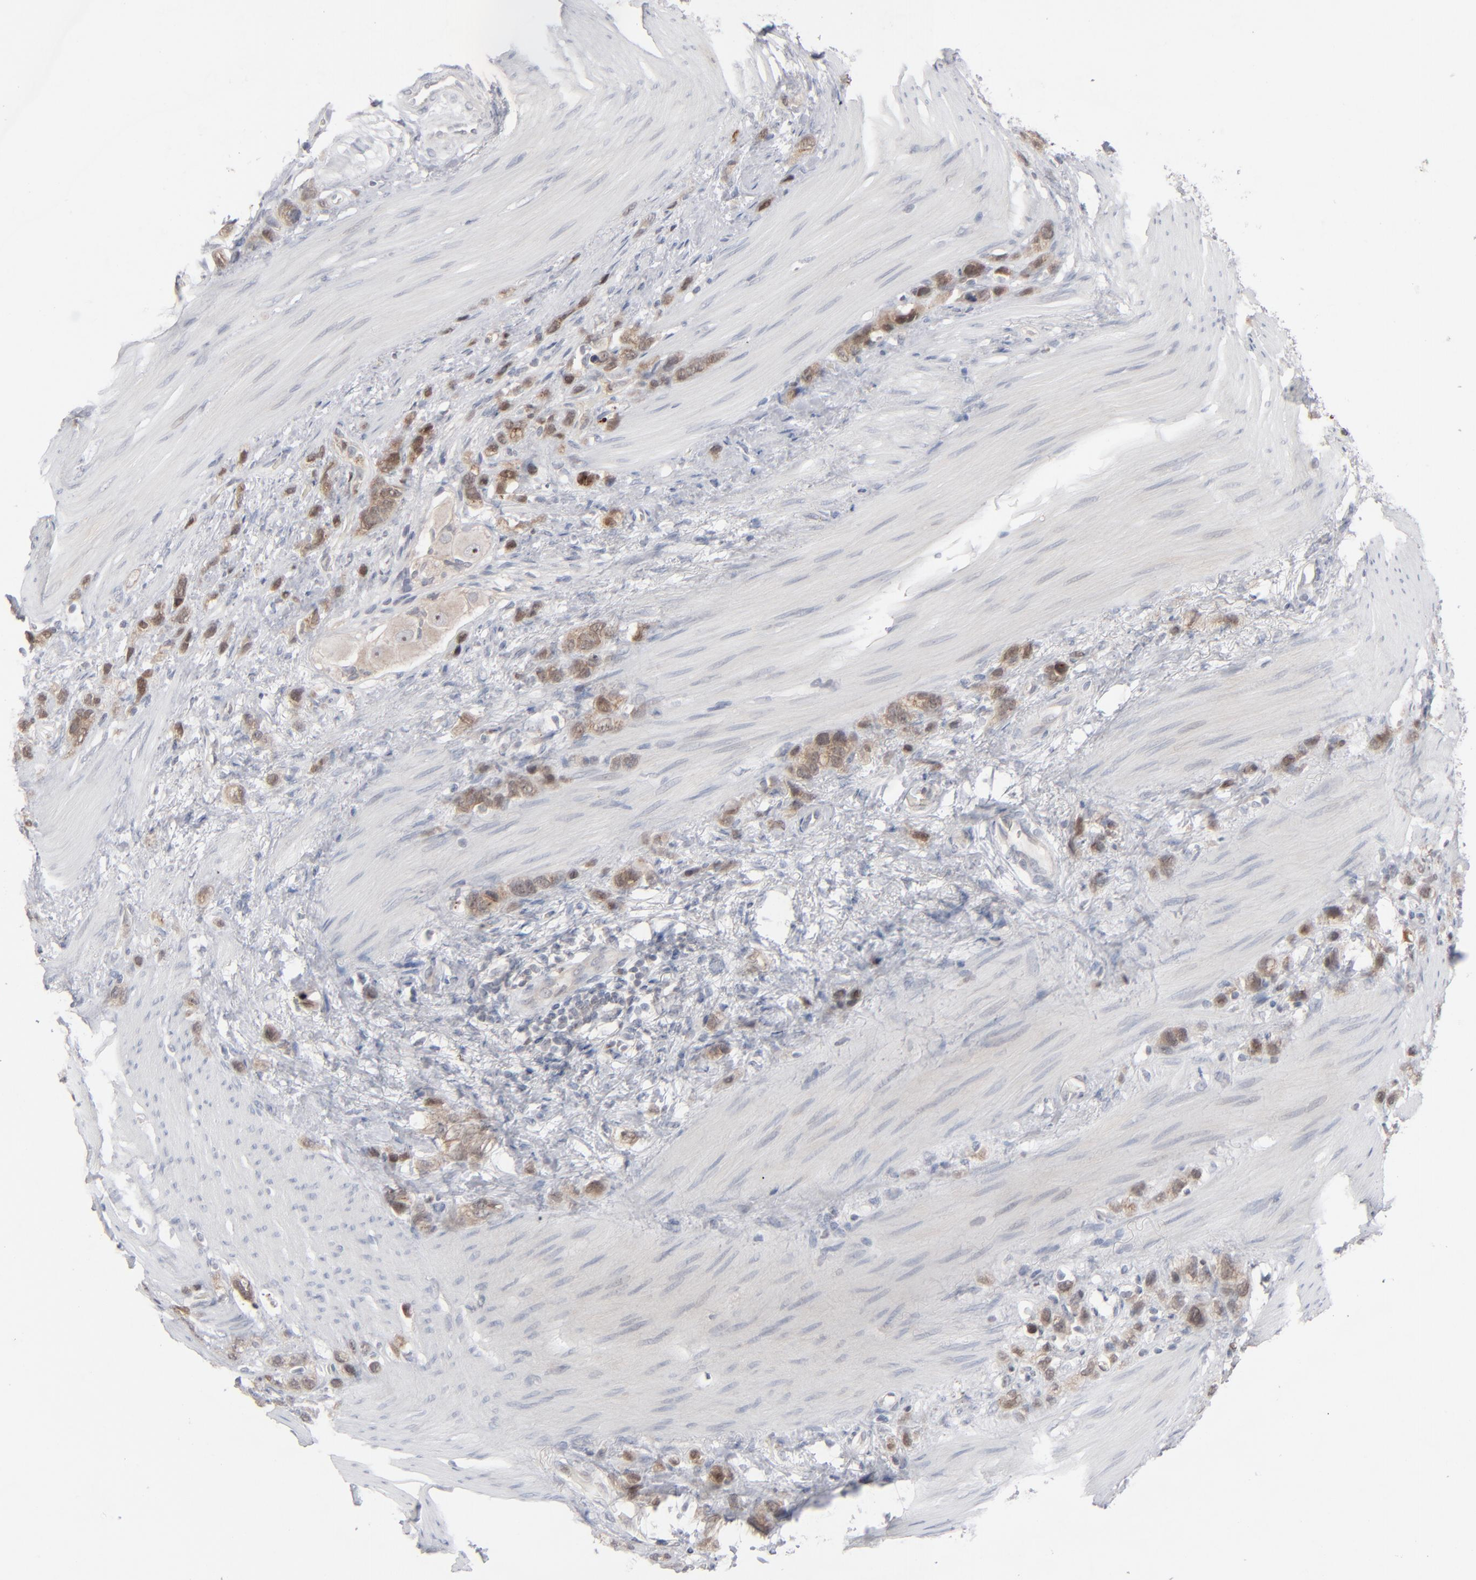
{"staining": {"intensity": "moderate", "quantity": ">75%", "location": "cytoplasmic/membranous"}, "tissue": "stomach cancer", "cell_type": "Tumor cells", "image_type": "cancer", "snomed": [{"axis": "morphology", "description": "Normal tissue, NOS"}, {"axis": "morphology", "description": "Adenocarcinoma, NOS"}, {"axis": "morphology", "description": "Adenocarcinoma, High grade"}, {"axis": "topography", "description": "Stomach, upper"}, {"axis": "topography", "description": "Stomach"}], "caption": "Protein staining of adenocarcinoma (stomach) tissue displays moderate cytoplasmic/membranous expression in about >75% of tumor cells.", "gene": "POF1B", "patient": {"sex": "female", "age": 65}}